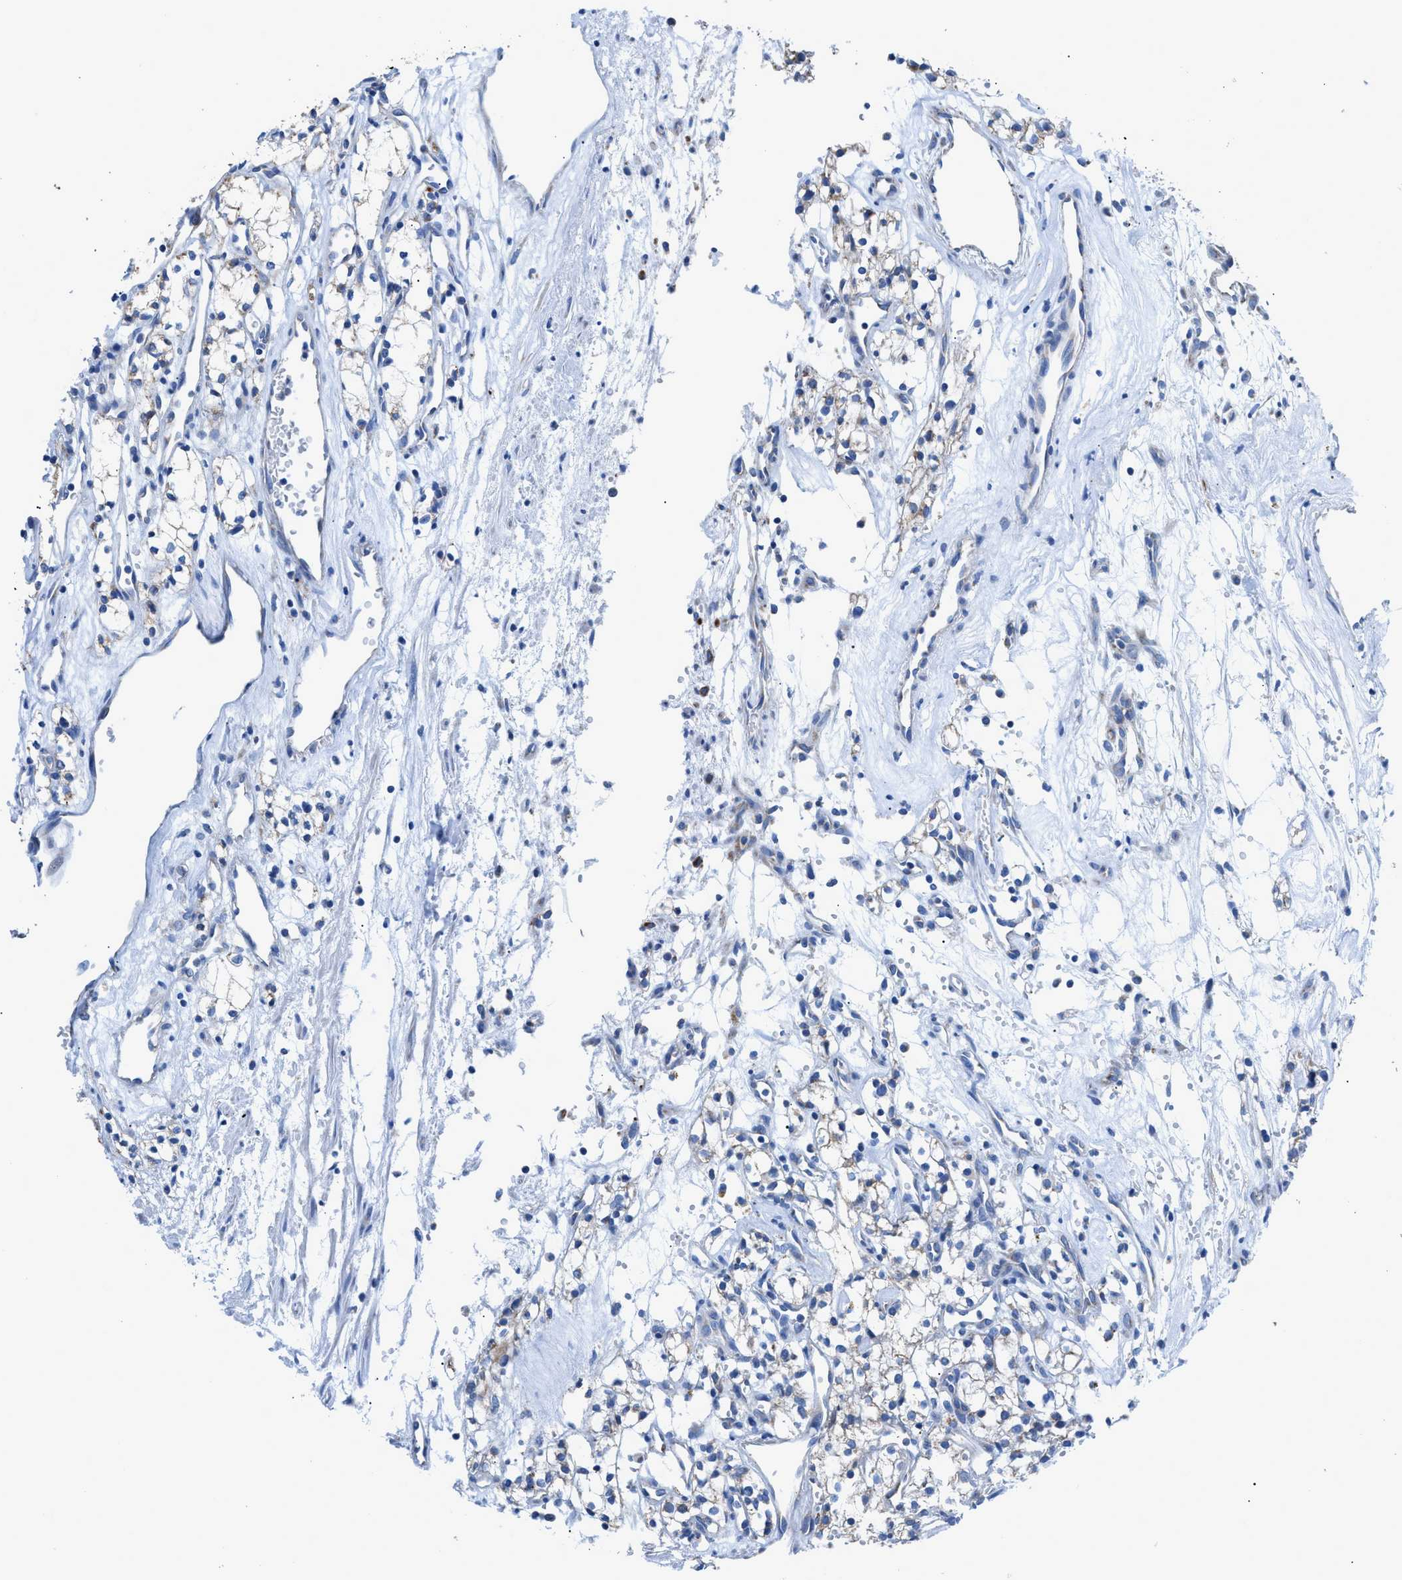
{"staining": {"intensity": "negative", "quantity": "none", "location": "none"}, "tissue": "renal cancer", "cell_type": "Tumor cells", "image_type": "cancer", "snomed": [{"axis": "morphology", "description": "Adenocarcinoma, NOS"}, {"axis": "topography", "description": "Kidney"}], "caption": "High magnification brightfield microscopy of renal adenocarcinoma stained with DAB (3,3'-diaminobenzidine) (brown) and counterstained with hematoxylin (blue): tumor cells show no significant positivity.", "gene": "ZDHHC3", "patient": {"sex": "male", "age": 59}}